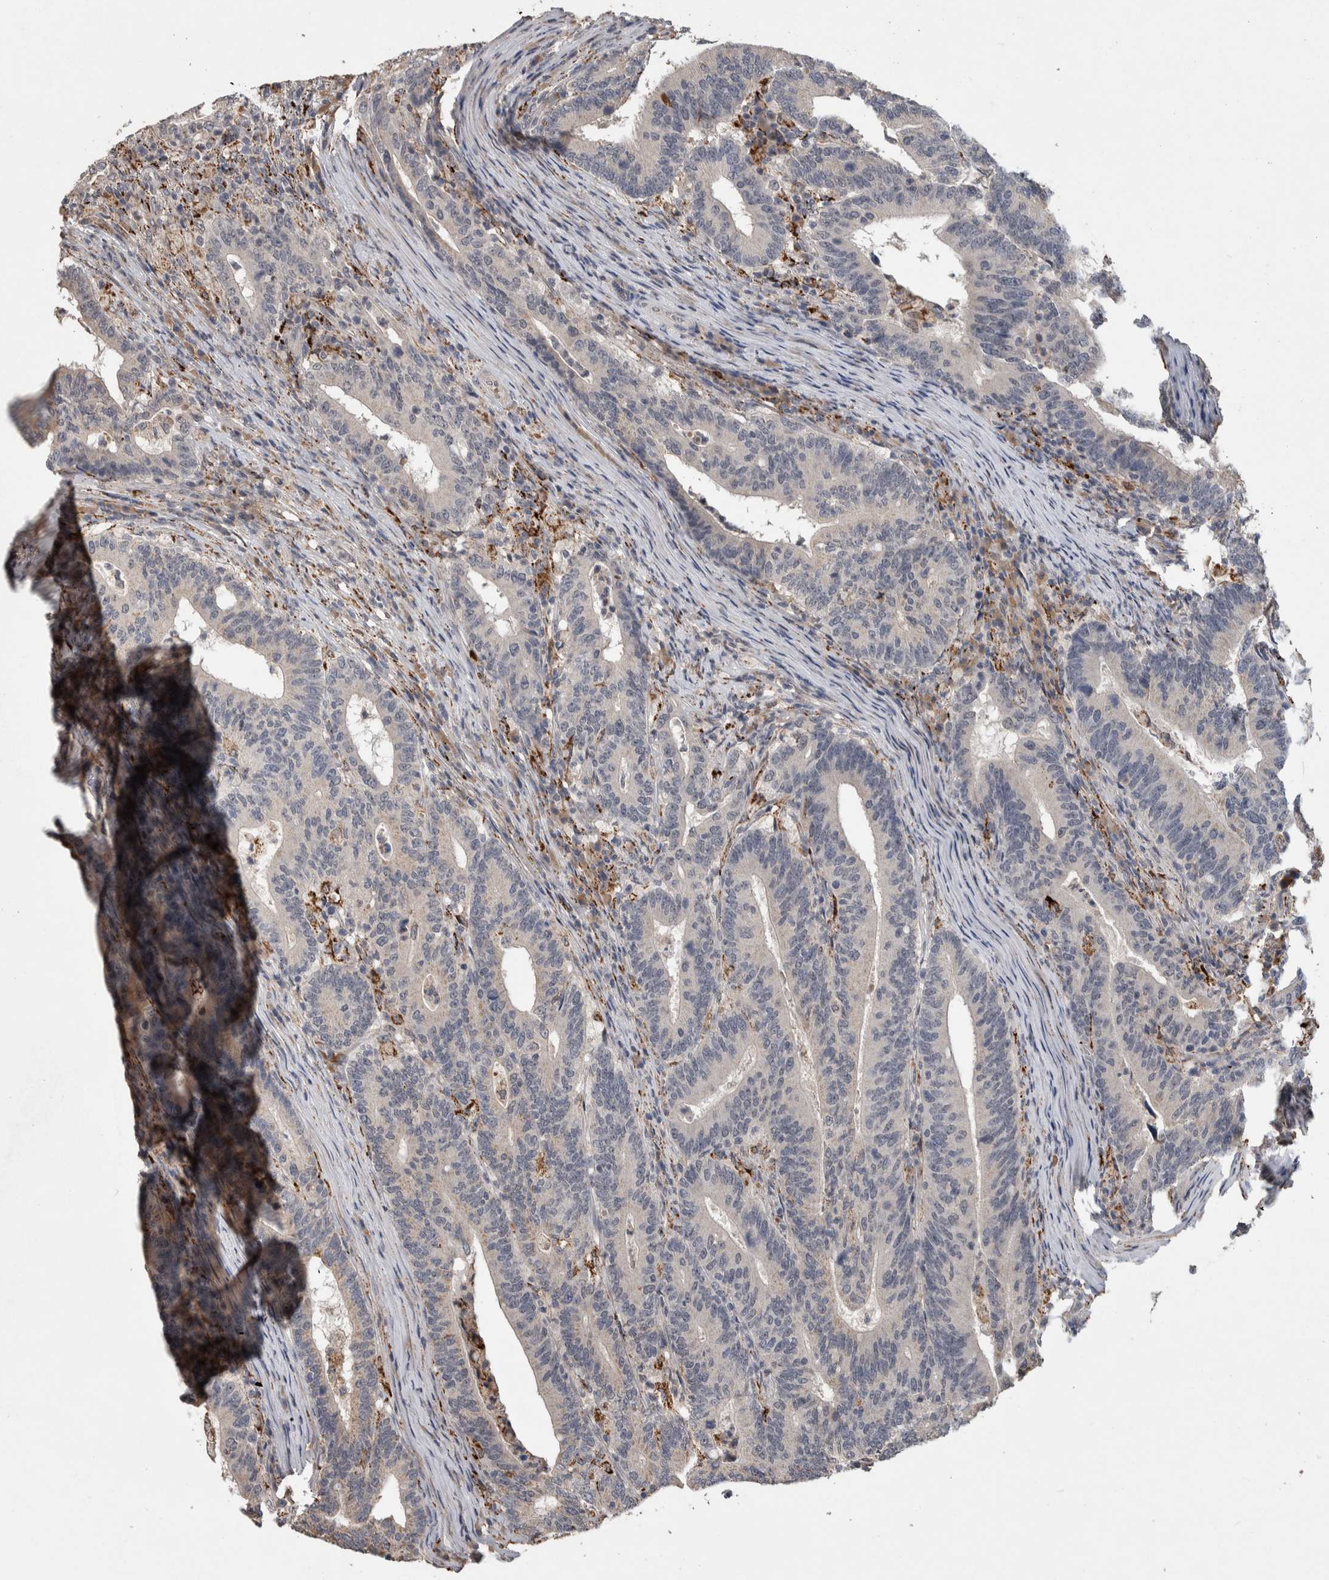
{"staining": {"intensity": "negative", "quantity": "none", "location": "none"}, "tissue": "colorectal cancer", "cell_type": "Tumor cells", "image_type": "cancer", "snomed": [{"axis": "morphology", "description": "Adenocarcinoma, NOS"}, {"axis": "topography", "description": "Colon"}], "caption": "Tumor cells are negative for protein expression in human colorectal cancer (adenocarcinoma).", "gene": "CHRM3", "patient": {"sex": "female", "age": 66}}